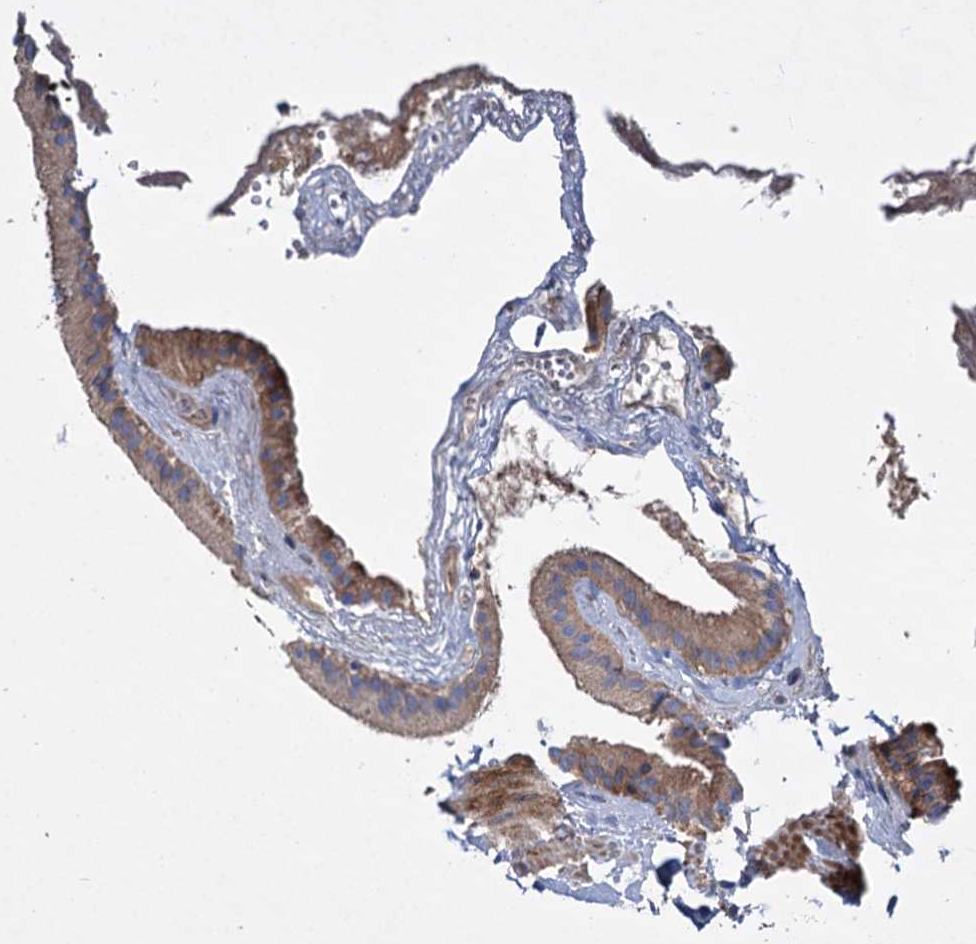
{"staining": {"intensity": "moderate", "quantity": ">75%", "location": "cytoplasmic/membranous"}, "tissue": "gallbladder", "cell_type": "Glandular cells", "image_type": "normal", "snomed": [{"axis": "morphology", "description": "Normal tissue, NOS"}, {"axis": "topography", "description": "Gallbladder"}], "caption": "A photomicrograph of gallbladder stained for a protein exhibits moderate cytoplasmic/membranous brown staining in glandular cells. The staining was performed using DAB (3,3'-diaminobenzidine), with brown indicating positive protein expression. Nuclei are stained blue with hematoxylin.", "gene": "ALKBH7", "patient": {"sex": "male", "age": 55}}